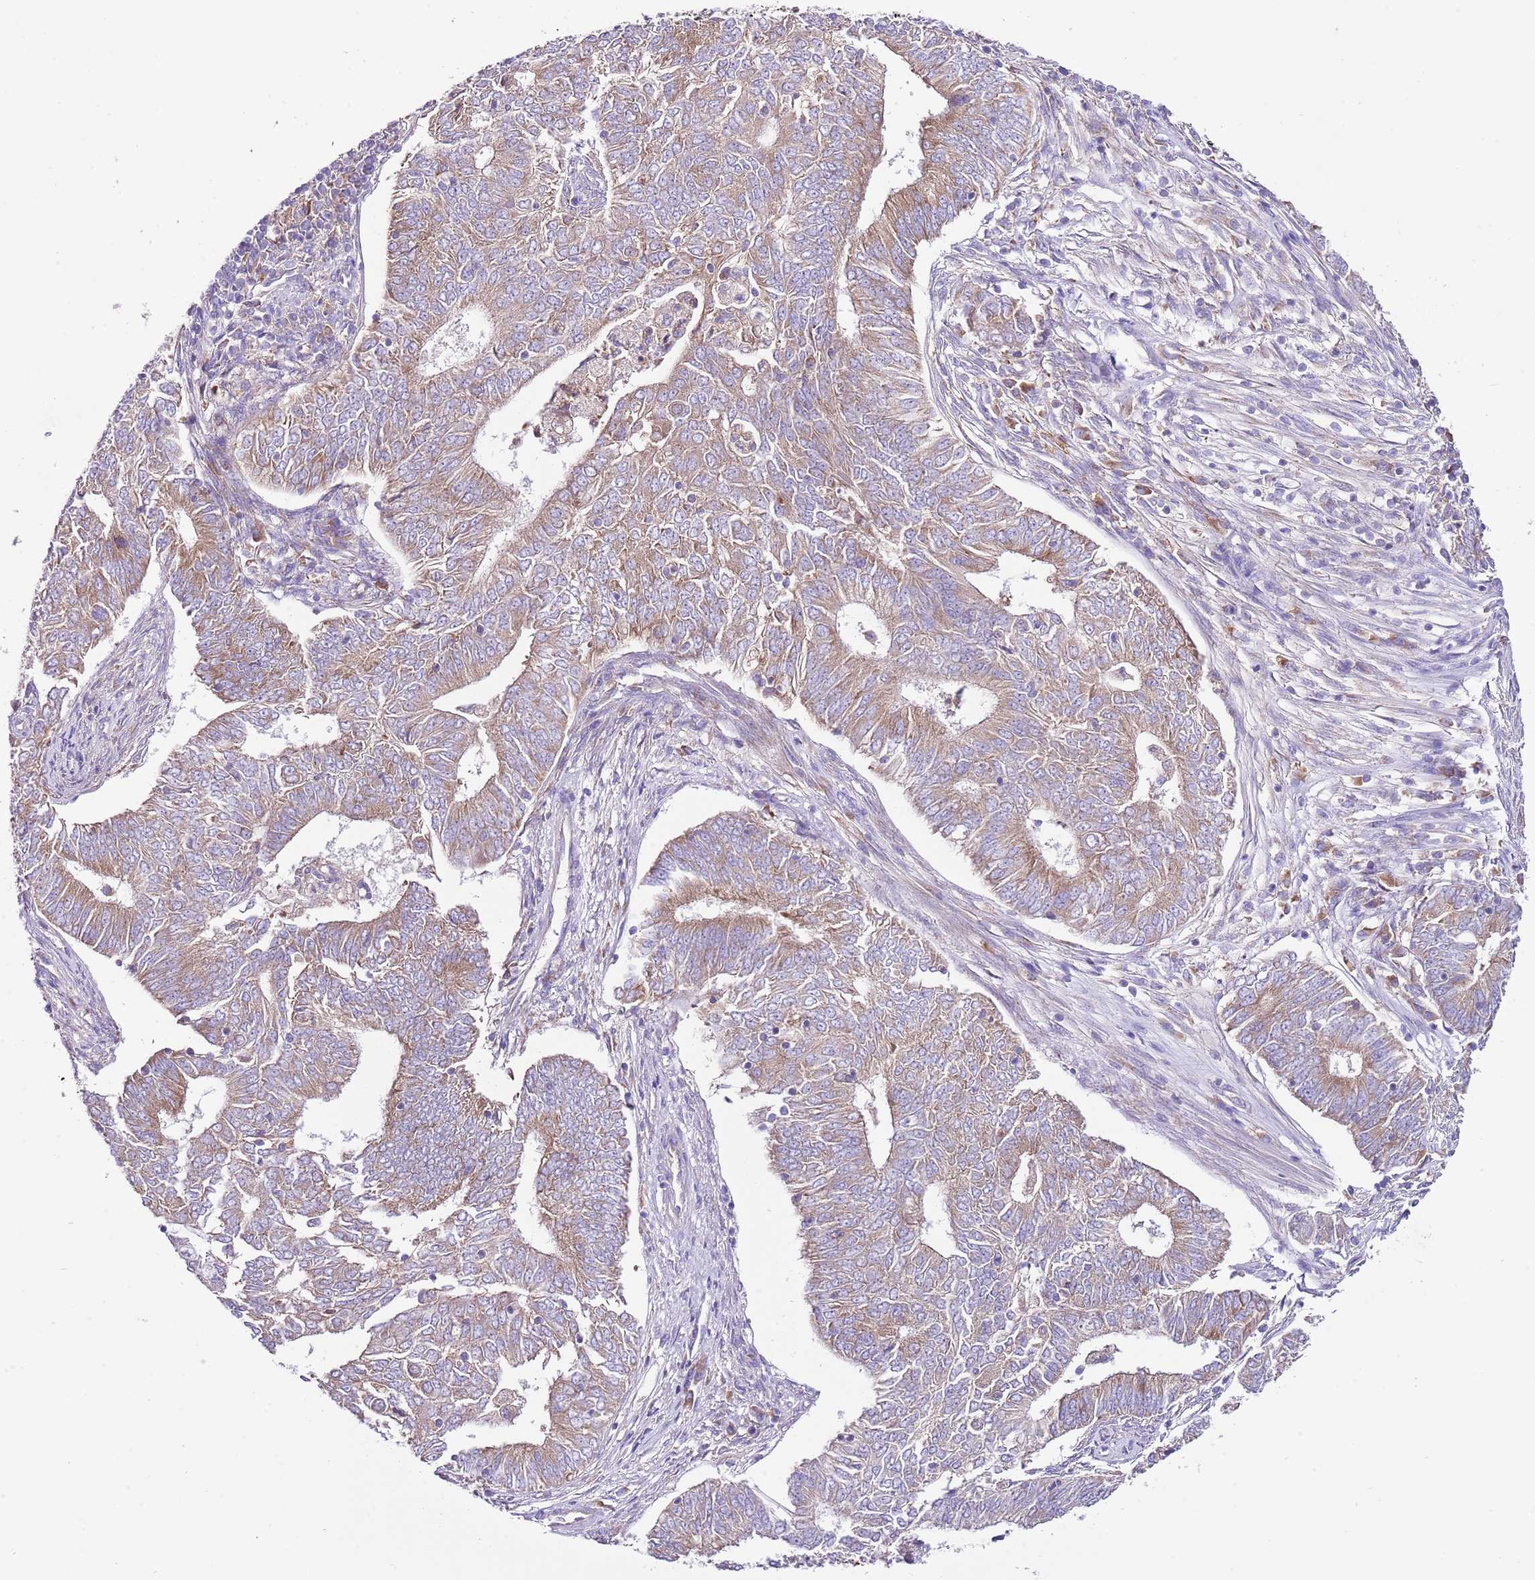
{"staining": {"intensity": "moderate", "quantity": ">75%", "location": "cytoplasmic/membranous"}, "tissue": "endometrial cancer", "cell_type": "Tumor cells", "image_type": "cancer", "snomed": [{"axis": "morphology", "description": "Adenocarcinoma, NOS"}, {"axis": "topography", "description": "Endometrium"}], "caption": "This histopathology image reveals immunohistochemistry (IHC) staining of adenocarcinoma (endometrial), with medium moderate cytoplasmic/membranous expression in about >75% of tumor cells.", "gene": "RPS10", "patient": {"sex": "female", "age": 62}}